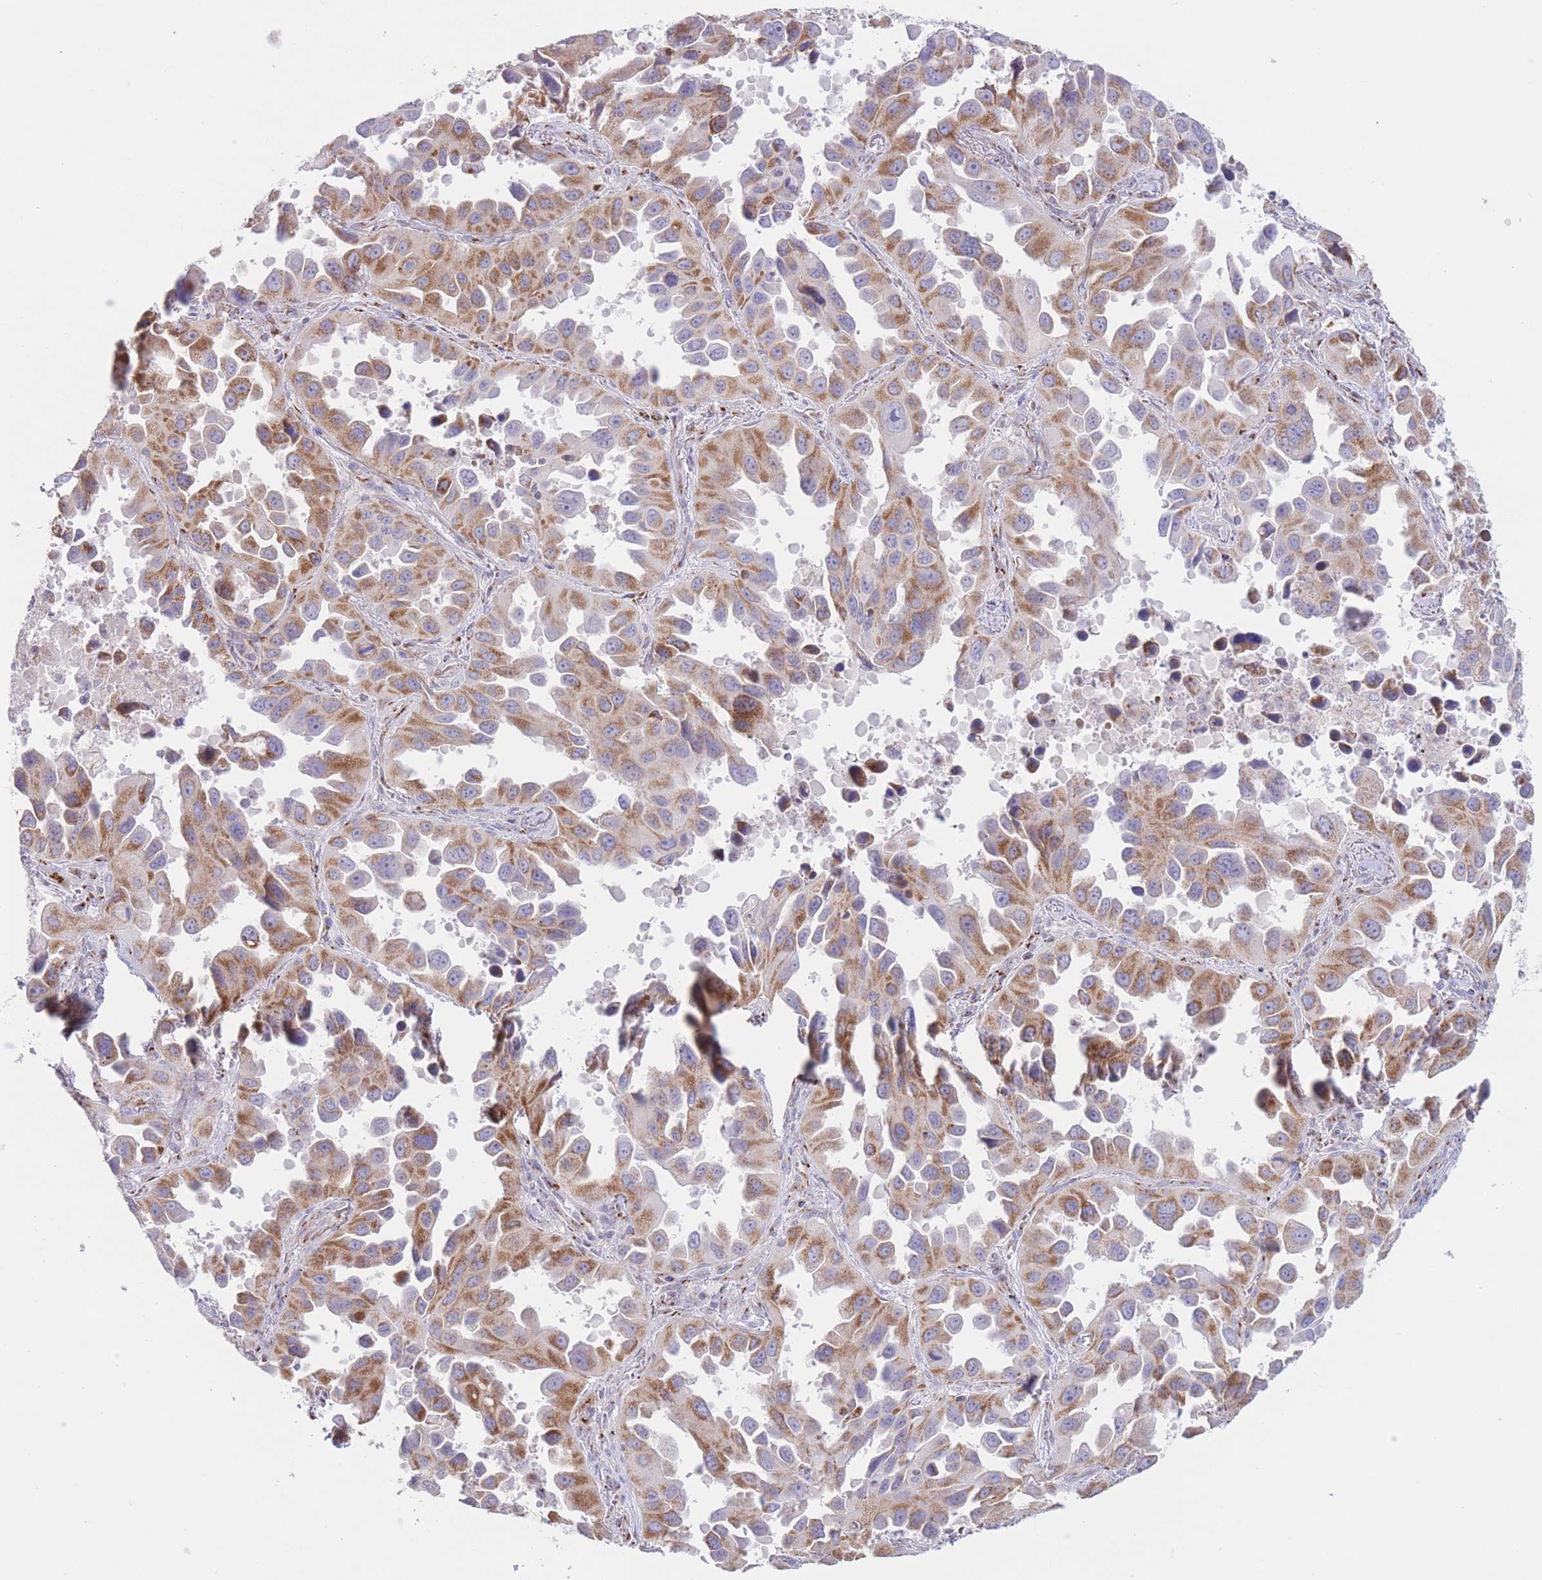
{"staining": {"intensity": "moderate", "quantity": ">75%", "location": "cytoplasmic/membranous"}, "tissue": "lung cancer", "cell_type": "Tumor cells", "image_type": "cancer", "snomed": [{"axis": "morphology", "description": "Adenocarcinoma, NOS"}, {"axis": "topography", "description": "Lung"}], "caption": "A brown stain highlights moderate cytoplasmic/membranous staining of a protein in lung cancer tumor cells.", "gene": "MPND", "patient": {"sex": "male", "age": 66}}